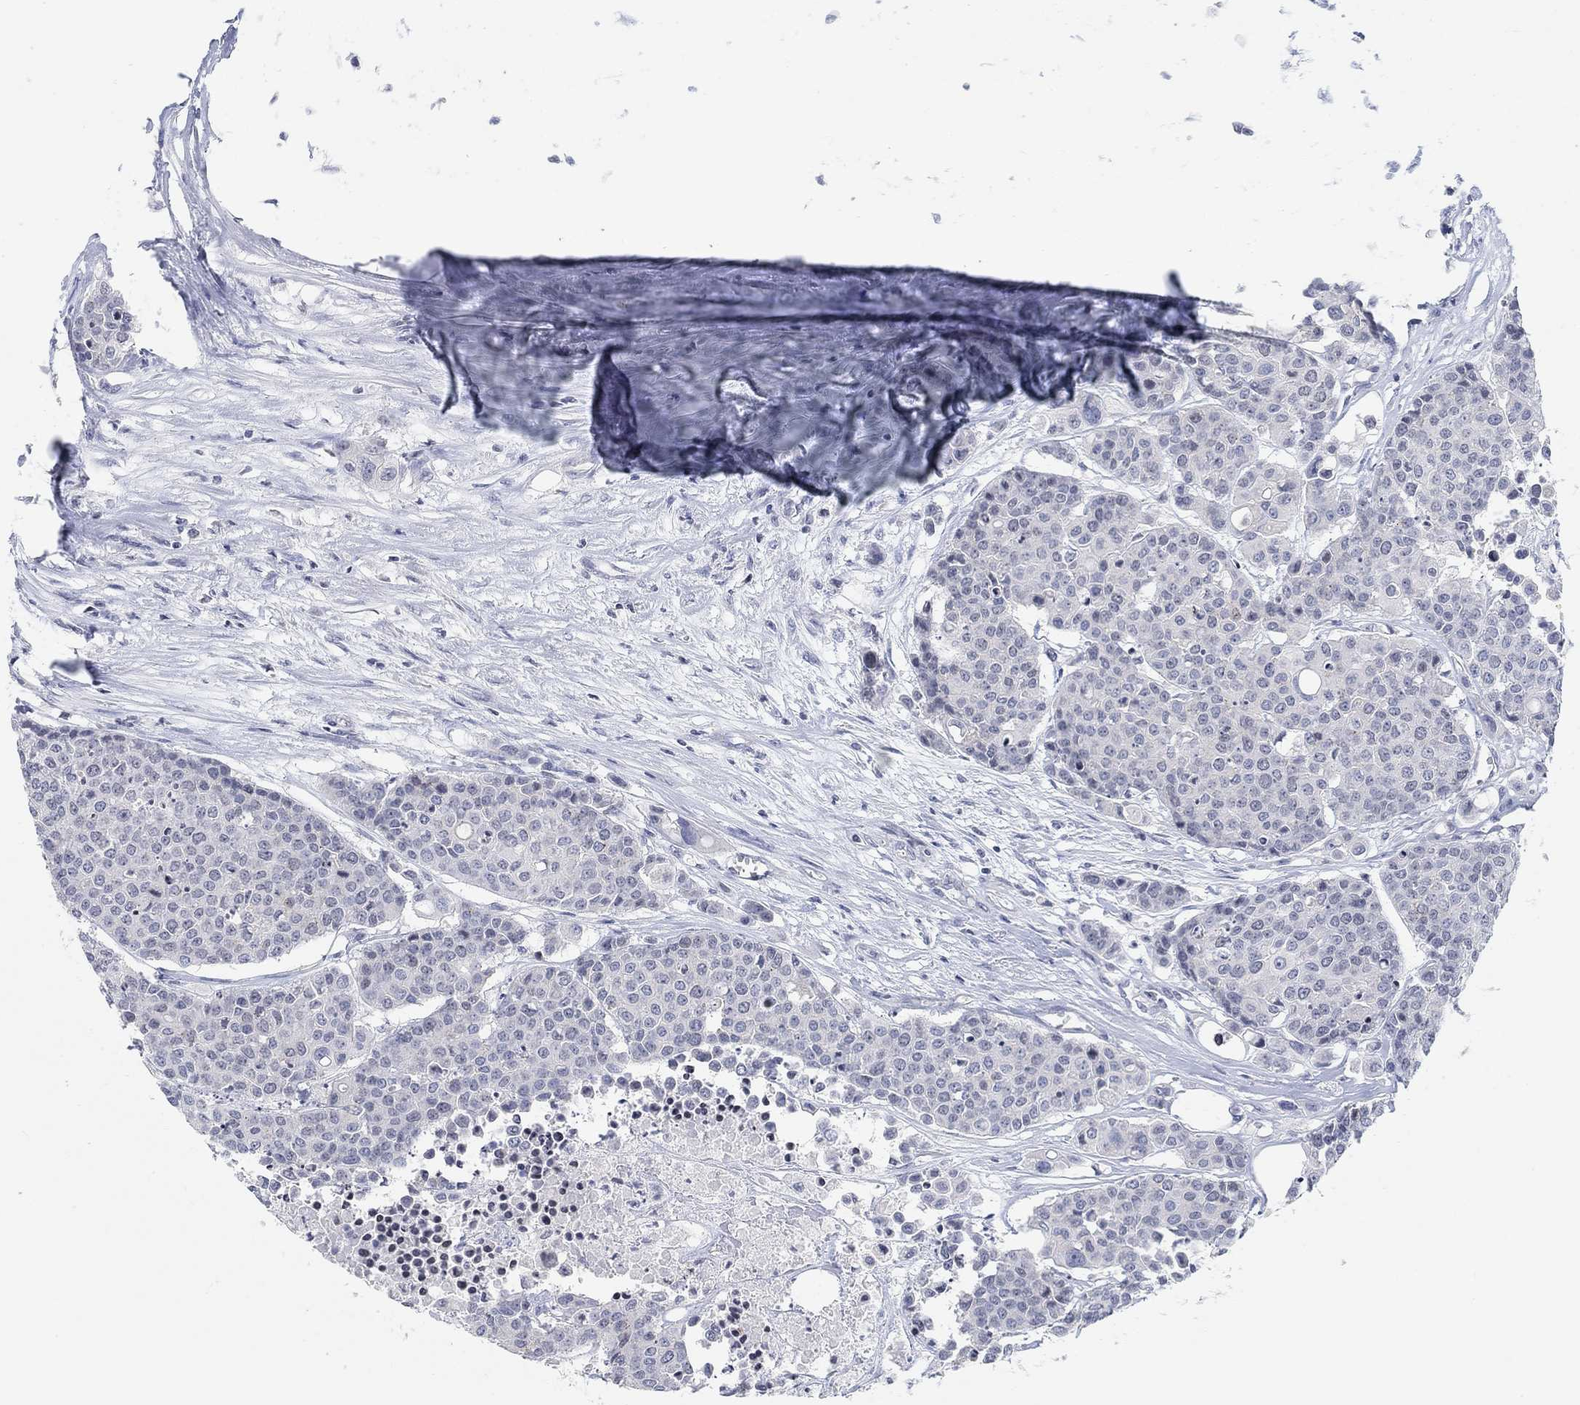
{"staining": {"intensity": "negative", "quantity": "none", "location": "none"}, "tissue": "carcinoid", "cell_type": "Tumor cells", "image_type": "cancer", "snomed": [{"axis": "morphology", "description": "Carcinoid, malignant, NOS"}, {"axis": "topography", "description": "Colon"}], "caption": "This is an immunohistochemistry (IHC) micrograph of human carcinoid. There is no staining in tumor cells.", "gene": "ATP6V1E2", "patient": {"sex": "male", "age": 81}}